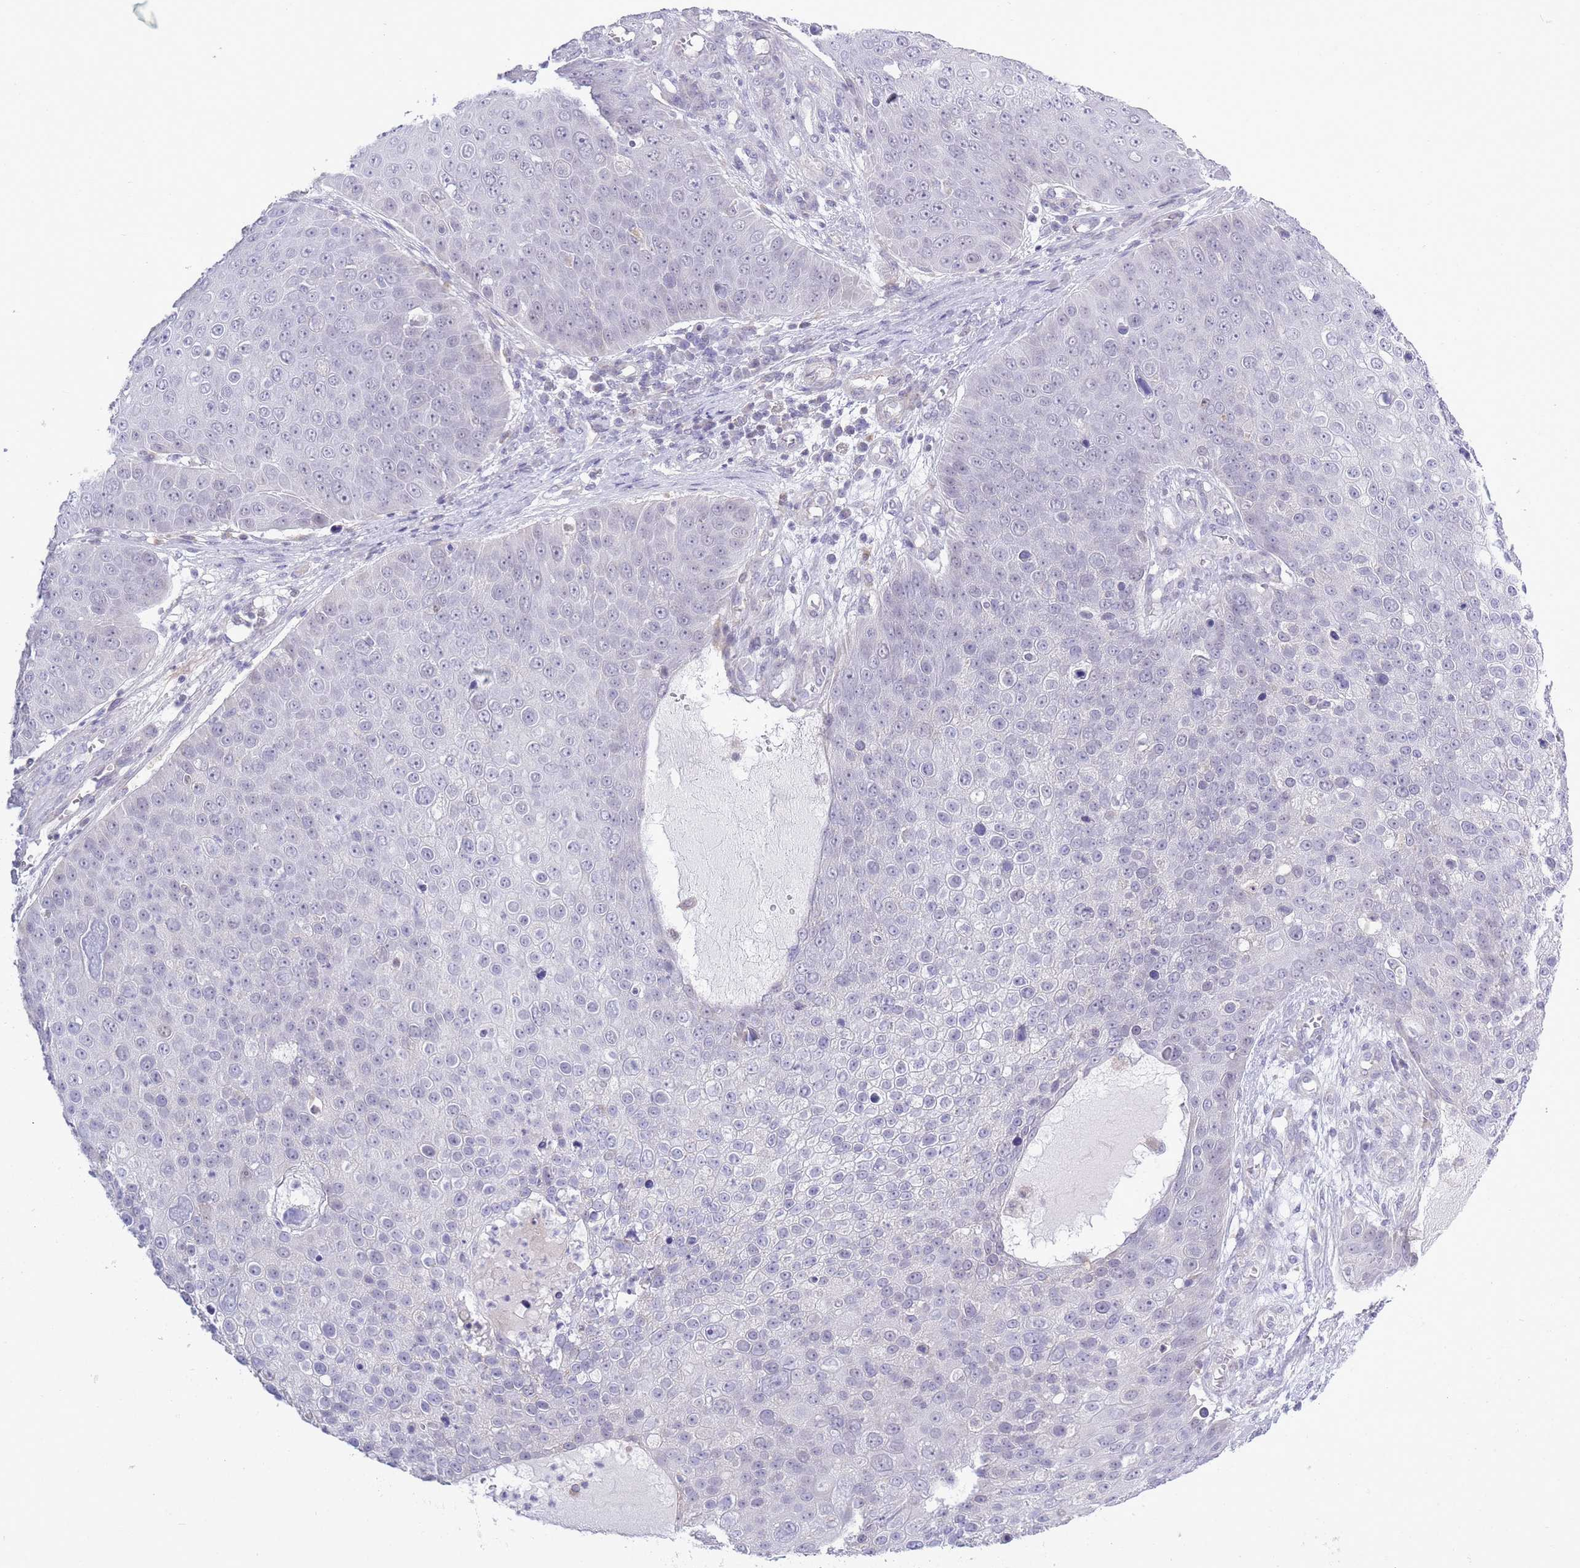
{"staining": {"intensity": "negative", "quantity": "none", "location": "none"}, "tissue": "skin cancer", "cell_type": "Tumor cells", "image_type": "cancer", "snomed": [{"axis": "morphology", "description": "Squamous cell carcinoma, NOS"}, {"axis": "topography", "description": "Skin"}], "caption": "DAB (3,3'-diaminobenzidine) immunohistochemical staining of human skin squamous cell carcinoma exhibits no significant staining in tumor cells.", "gene": "ZBTB24", "patient": {"sex": "male", "age": 71}}